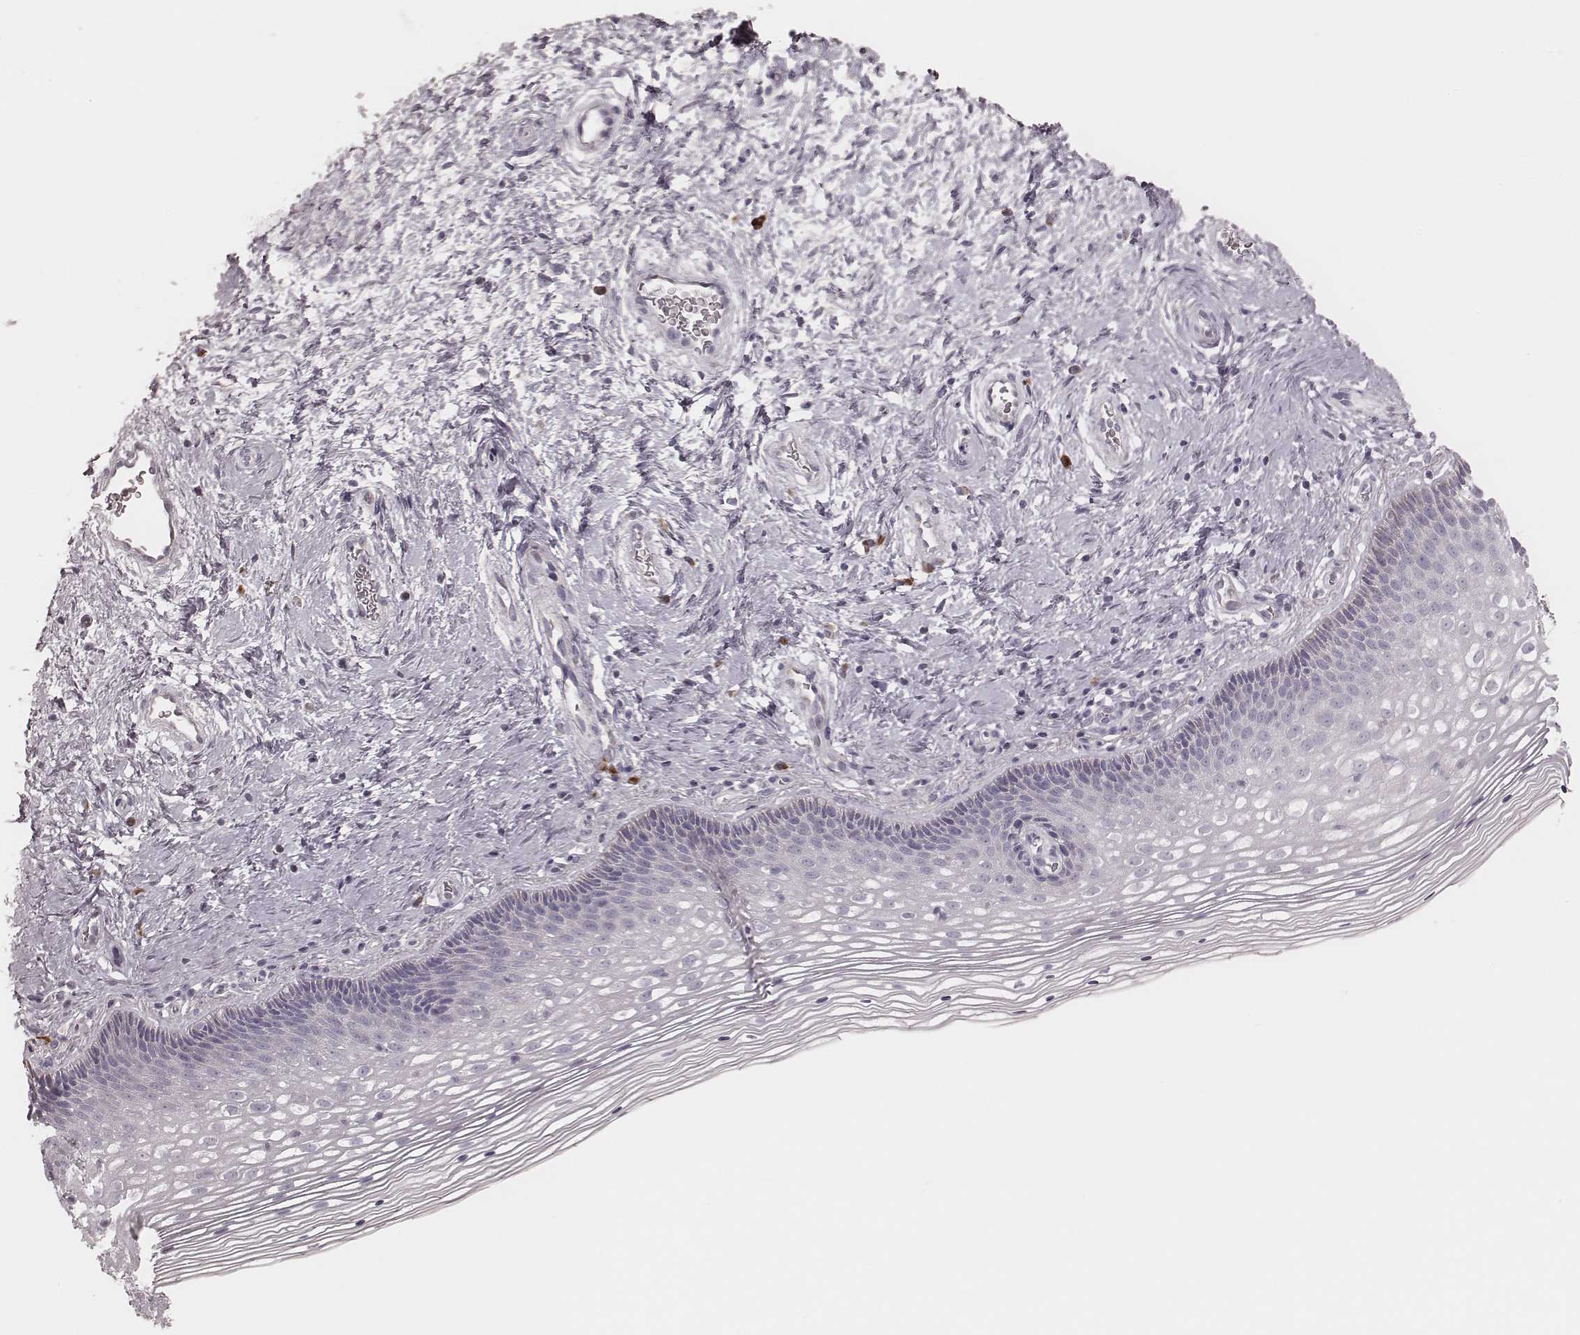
{"staining": {"intensity": "negative", "quantity": "none", "location": "none"}, "tissue": "cervix", "cell_type": "Glandular cells", "image_type": "normal", "snomed": [{"axis": "morphology", "description": "Normal tissue, NOS"}, {"axis": "topography", "description": "Cervix"}], "caption": "This histopathology image is of normal cervix stained with IHC to label a protein in brown with the nuclei are counter-stained blue. There is no expression in glandular cells.", "gene": "KIF5C", "patient": {"sex": "female", "age": 34}}